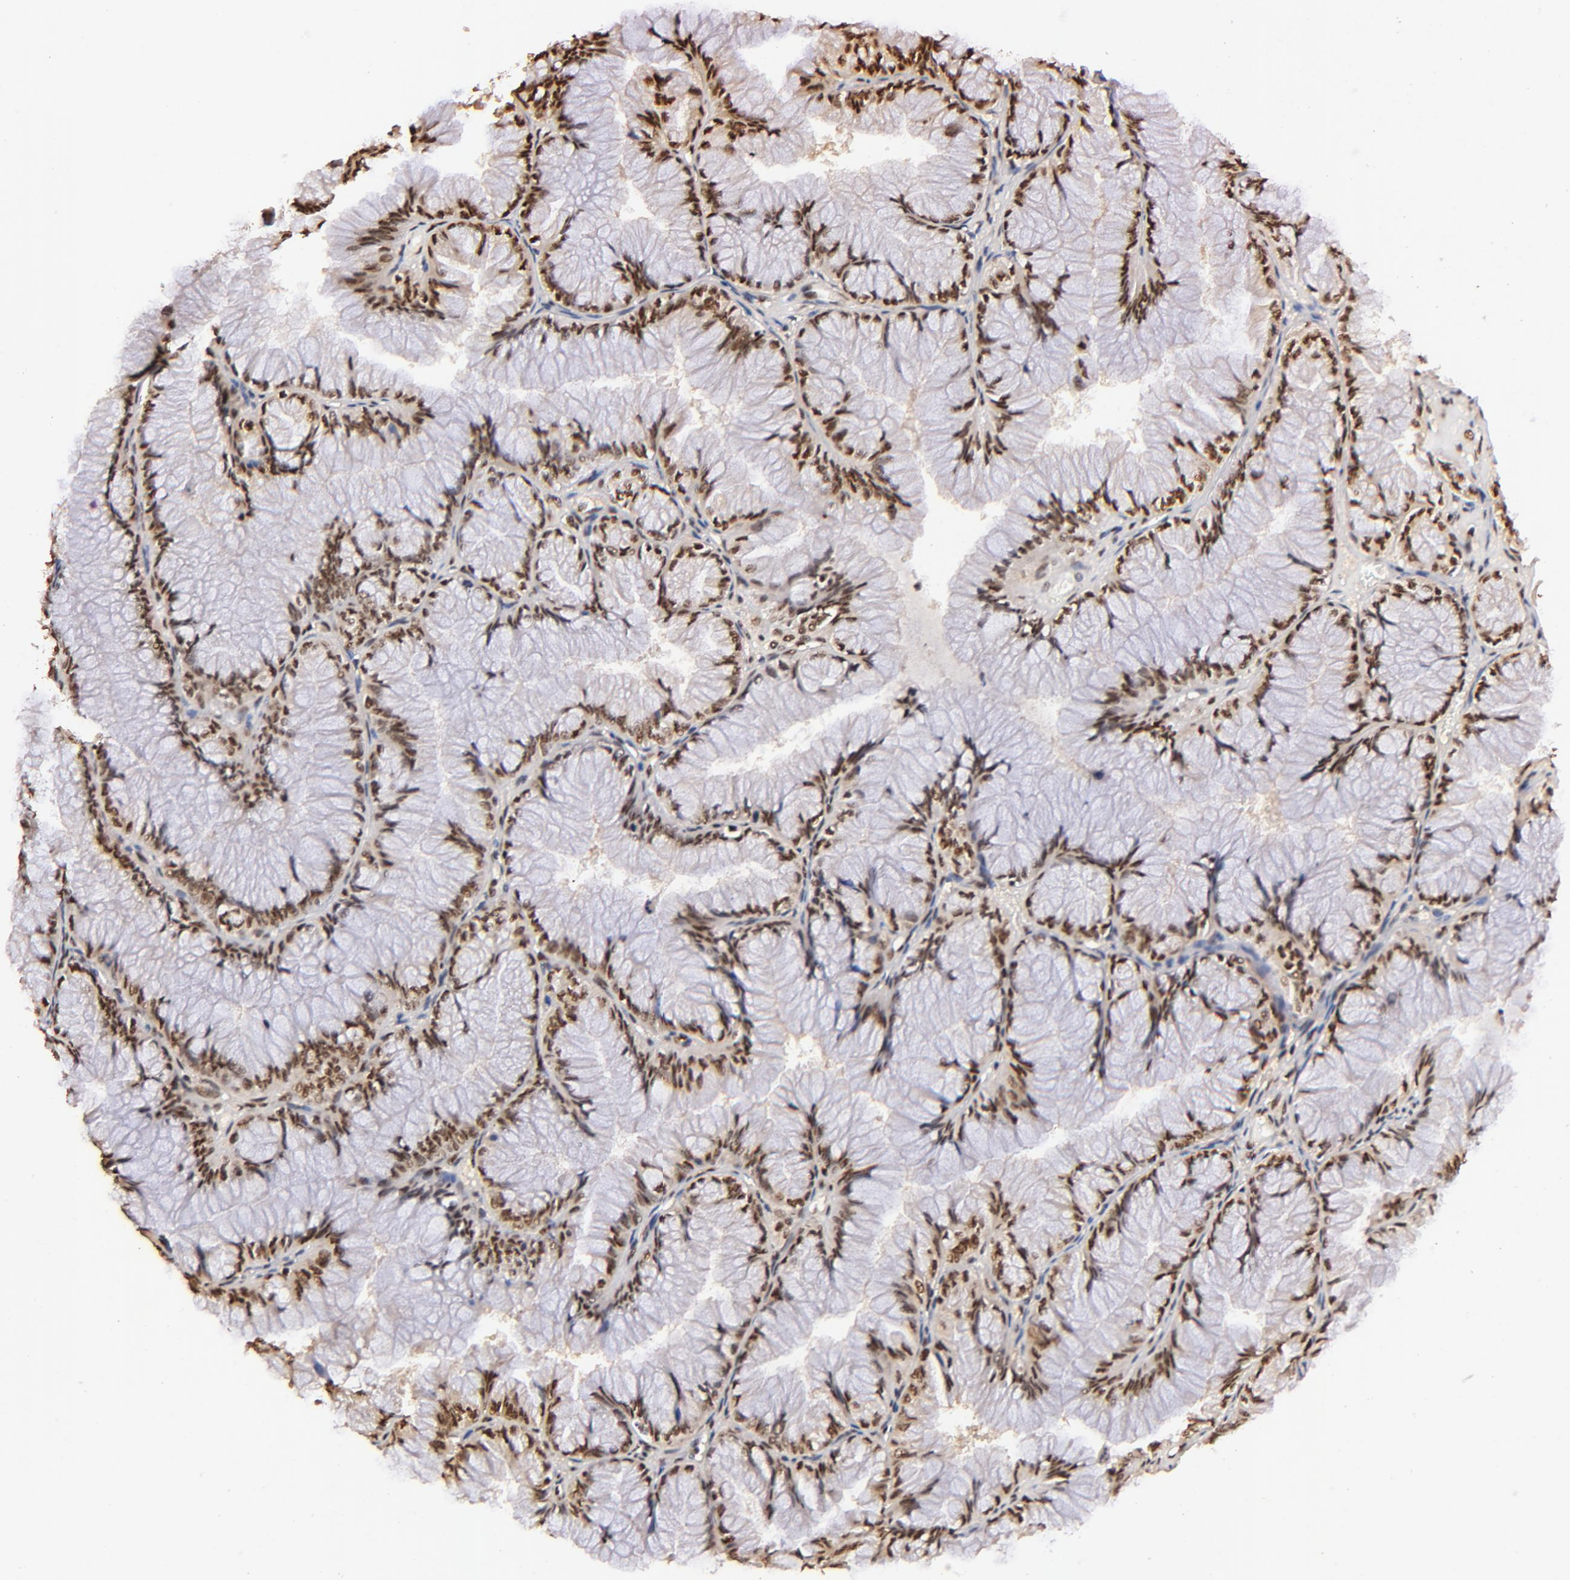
{"staining": {"intensity": "strong", "quantity": ">75%", "location": "cytoplasmic/membranous,nuclear"}, "tissue": "ovarian cancer", "cell_type": "Tumor cells", "image_type": "cancer", "snomed": [{"axis": "morphology", "description": "Cystadenocarcinoma, mucinous, NOS"}, {"axis": "topography", "description": "Ovary"}], "caption": "Immunohistochemical staining of human ovarian cancer (mucinous cystadenocarcinoma) shows high levels of strong cytoplasmic/membranous and nuclear expression in about >75% of tumor cells.", "gene": "MED12", "patient": {"sex": "female", "age": 63}}